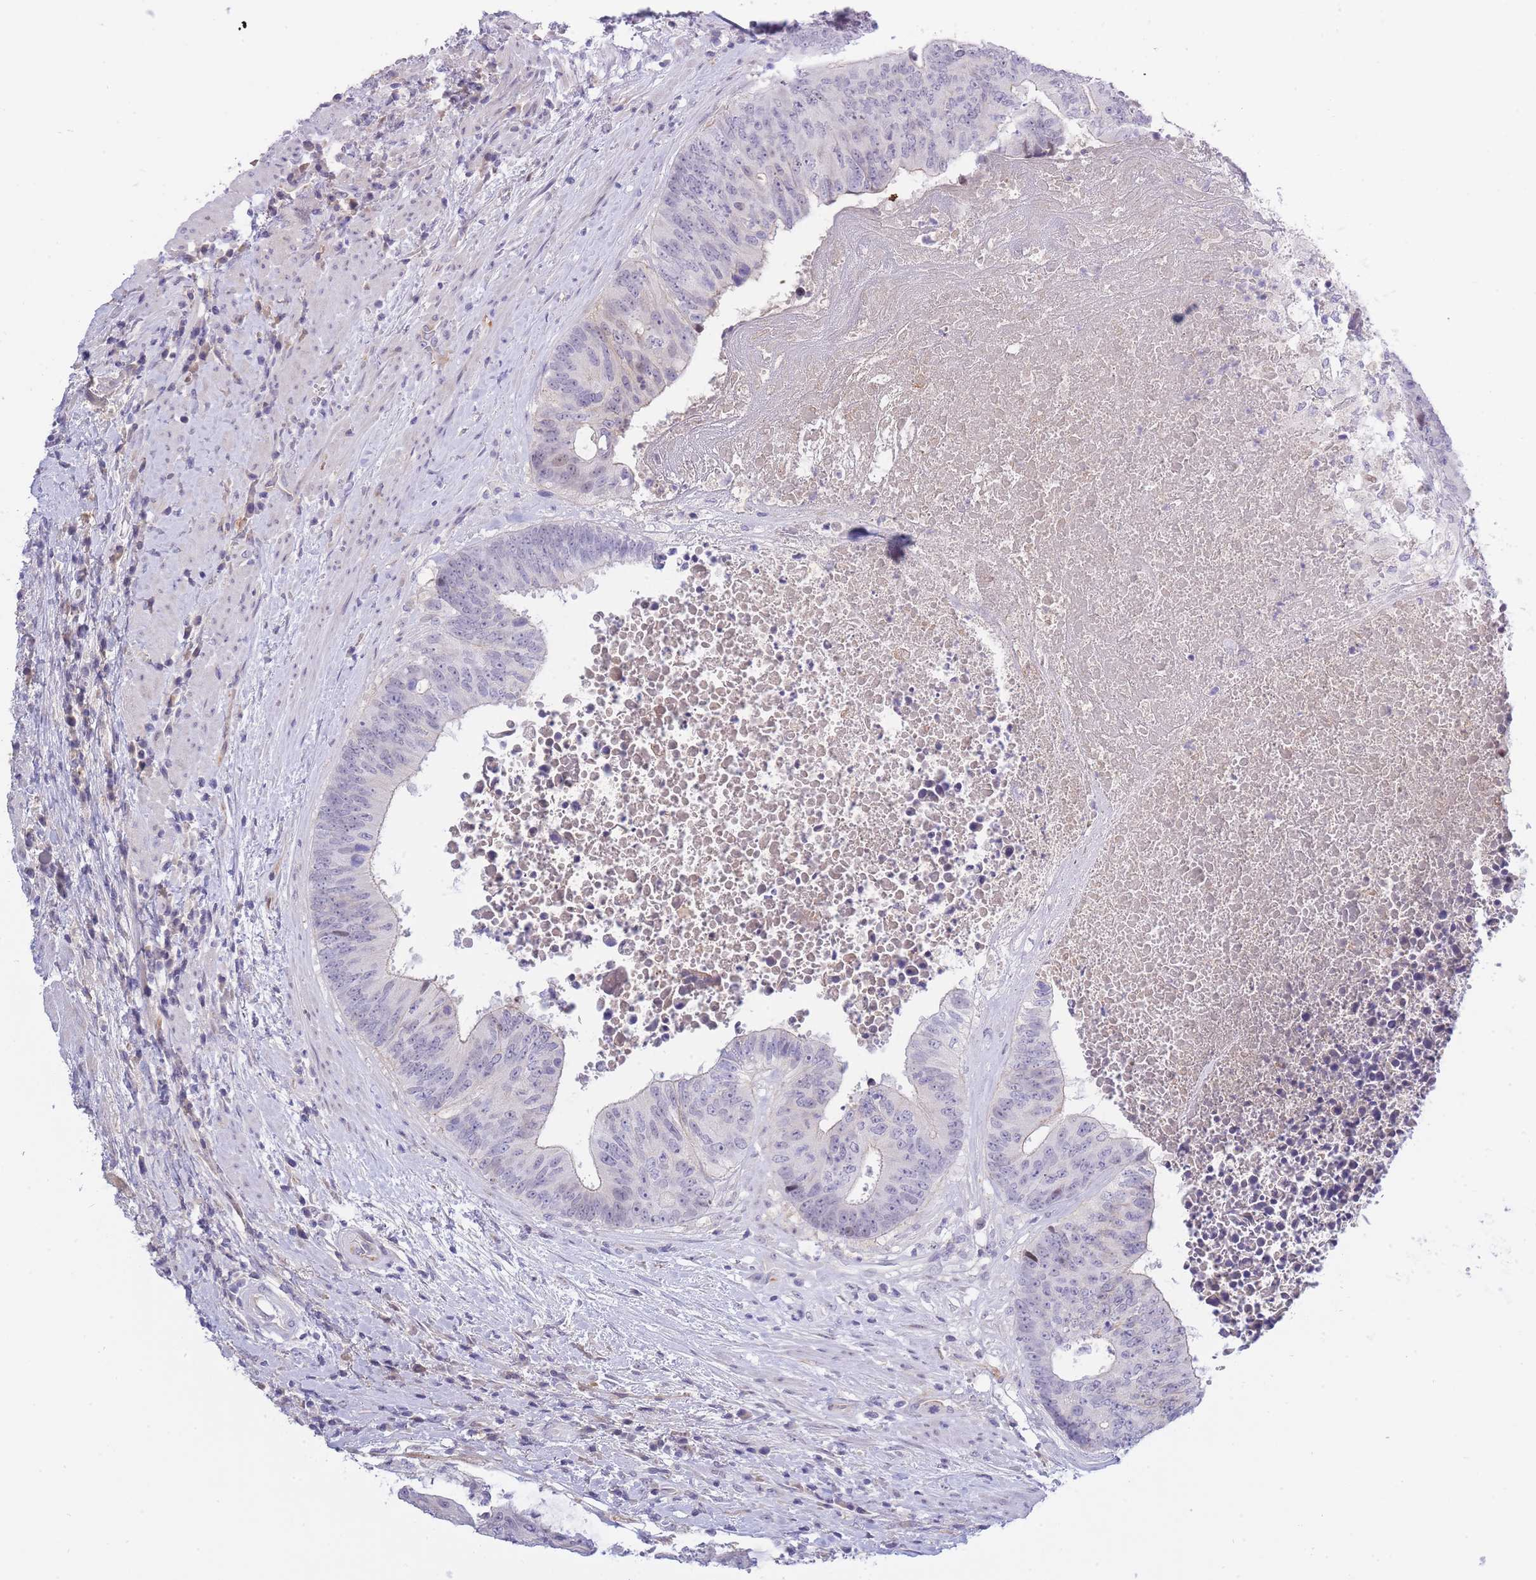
{"staining": {"intensity": "negative", "quantity": "none", "location": "none"}, "tissue": "colorectal cancer", "cell_type": "Tumor cells", "image_type": "cancer", "snomed": [{"axis": "morphology", "description": "Adenocarcinoma, NOS"}, {"axis": "topography", "description": "Rectum"}], "caption": "Photomicrograph shows no protein expression in tumor cells of colorectal adenocarcinoma tissue.", "gene": "PRR23B", "patient": {"sex": "male", "age": 72}}